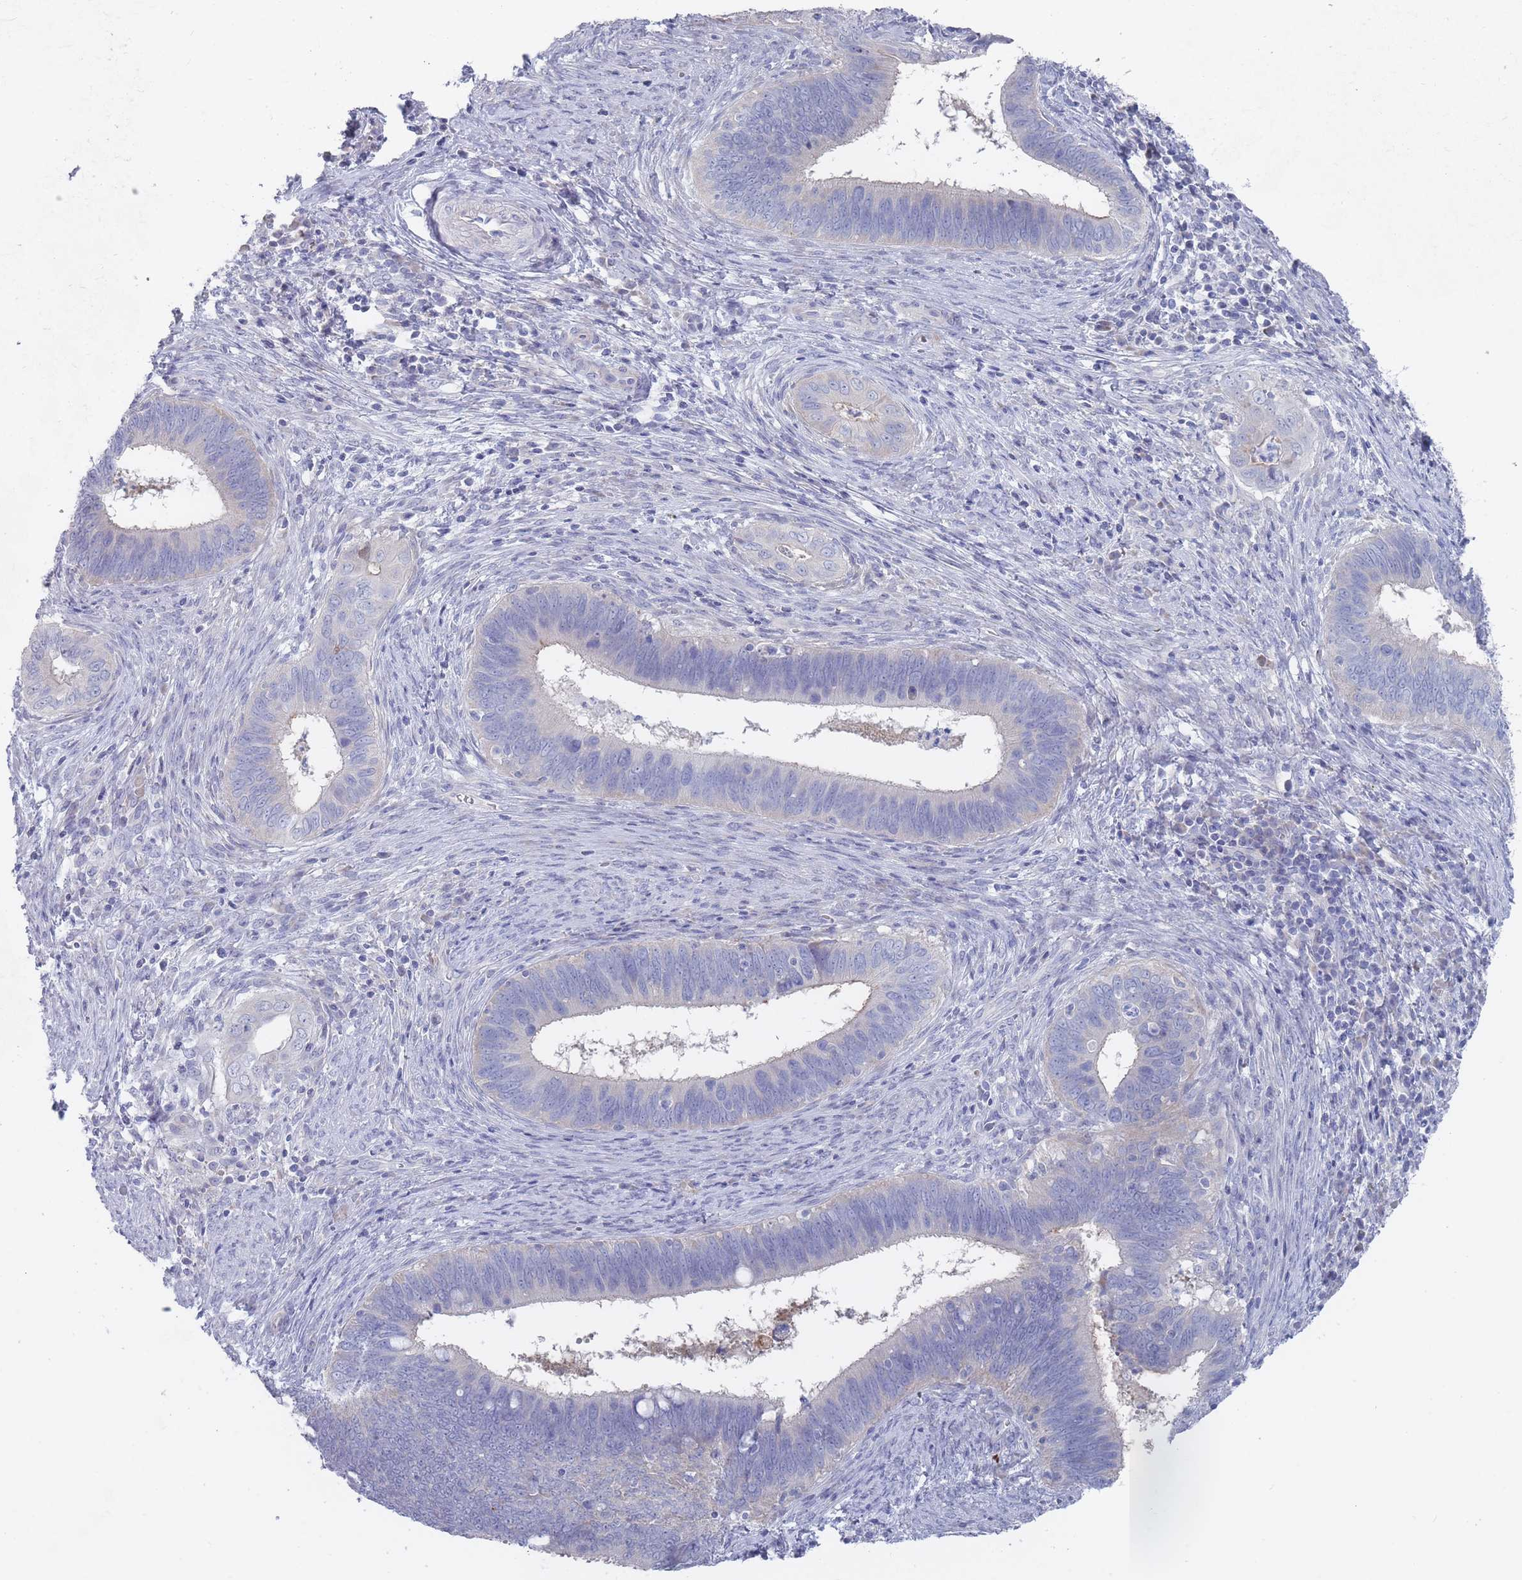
{"staining": {"intensity": "negative", "quantity": "none", "location": "none"}, "tissue": "cervical cancer", "cell_type": "Tumor cells", "image_type": "cancer", "snomed": [{"axis": "morphology", "description": "Adenocarcinoma, NOS"}, {"axis": "topography", "description": "Cervix"}], "caption": "Photomicrograph shows no significant protein expression in tumor cells of adenocarcinoma (cervical).", "gene": "PIGU", "patient": {"sex": "female", "age": 42}}